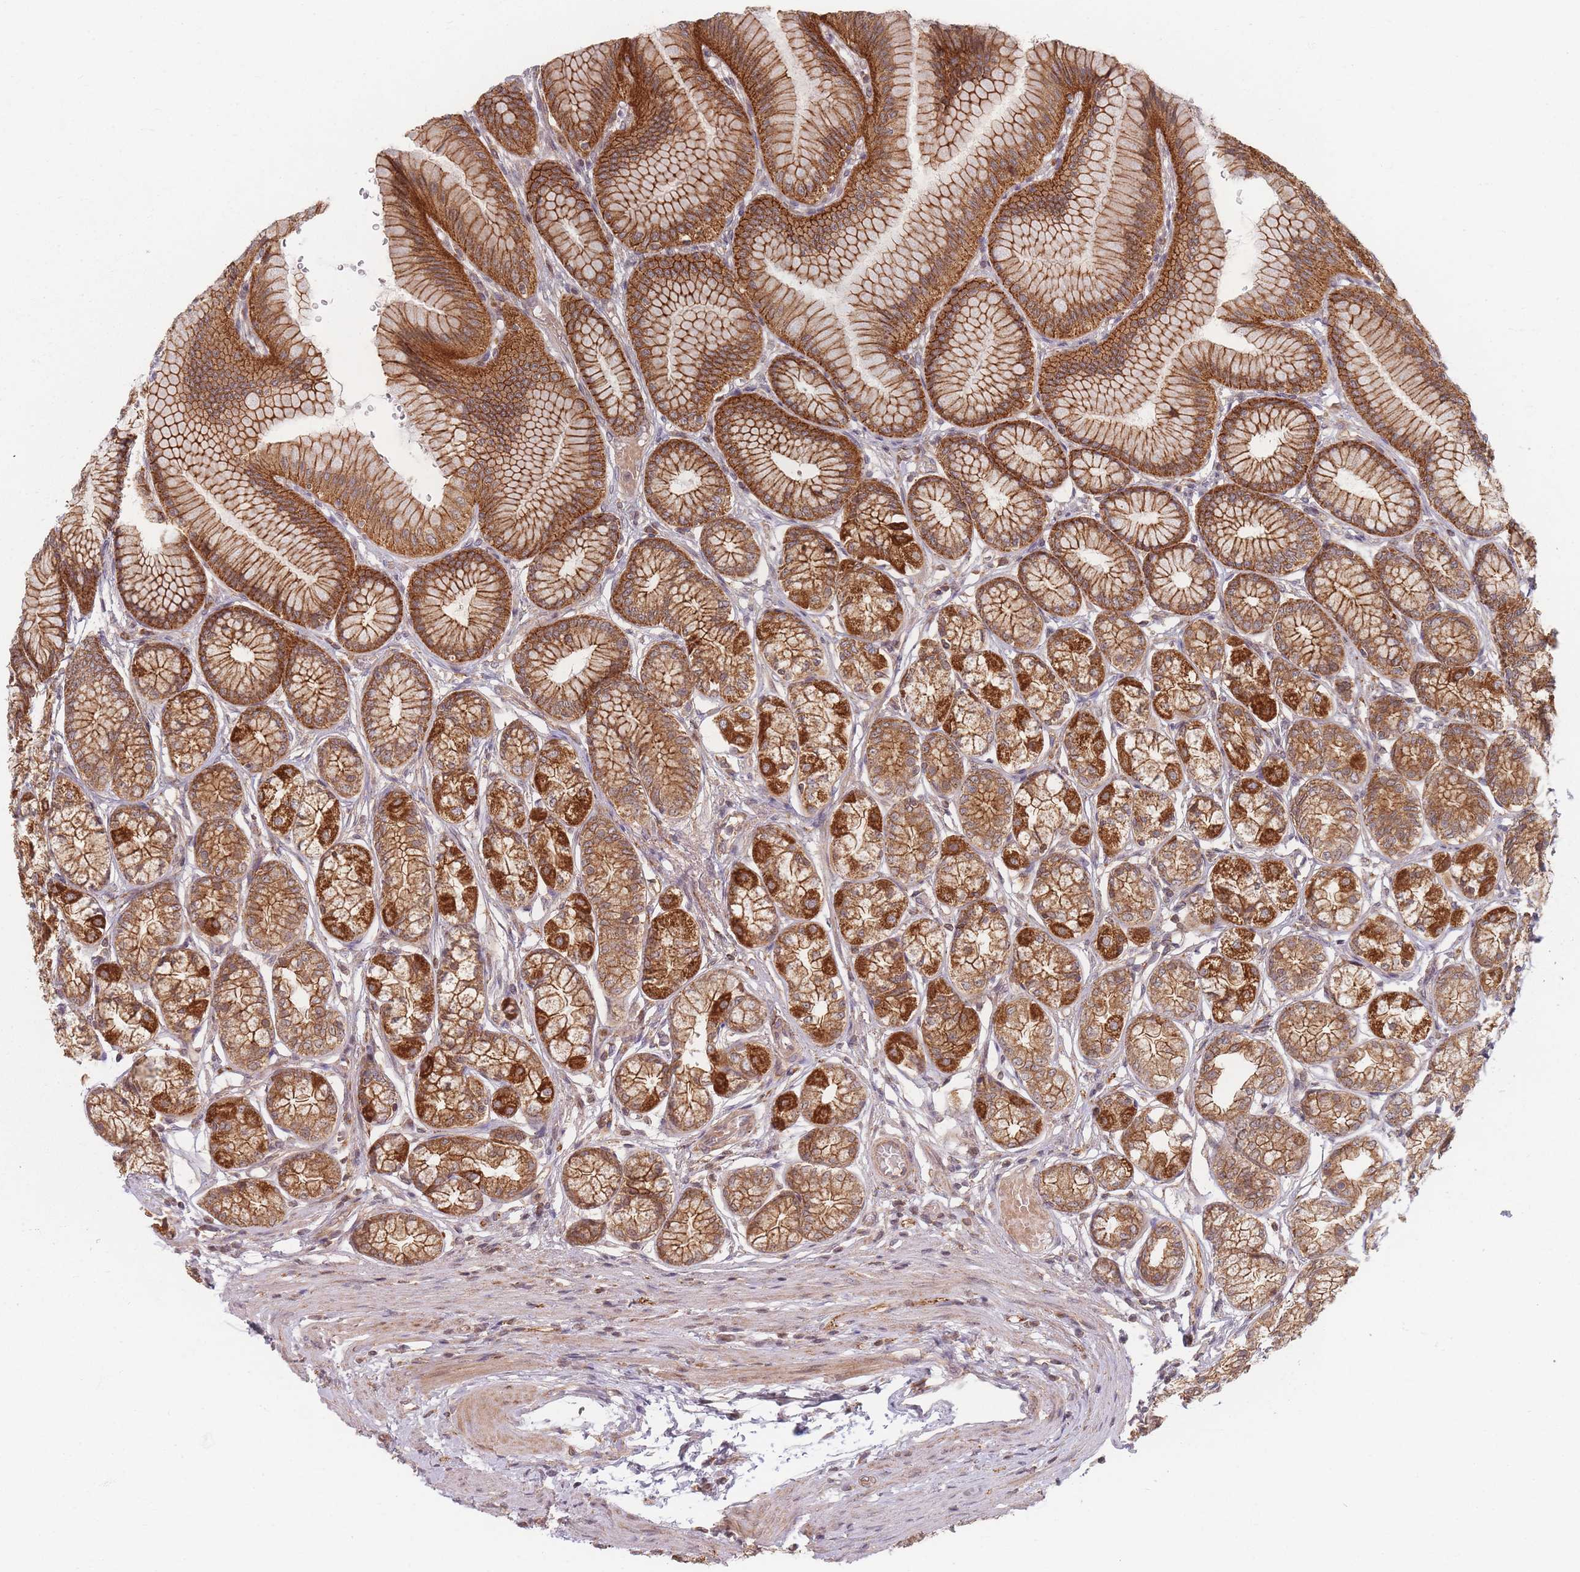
{"staining": {"intensity": "strong", "quantity": ">75%", "location": "cytoplasmic/membranous"}, "tissue": "stomach", "cell_type": "Glandular cells", "image_type": "normal", "snomed": [{"axis": "morphology", "description": "Normal tissue, NOS"}, {"axis": "morphology", "description": "Adenocarcinoma, NOS"}, {"axis": "morphology", "description": "Adenocarcinoma, High grade"}, {"axis": "topography", "description": "Stomach, upper"}, {"axis": "topography", "description": "Stomach"}], "caption": "Glandular cells show high levels of strong cytoplasmic/membranous expression in about >75% of cells in normal stomach.", "gene": "RADX", "patient": {"sex": "female", "age": 65}}